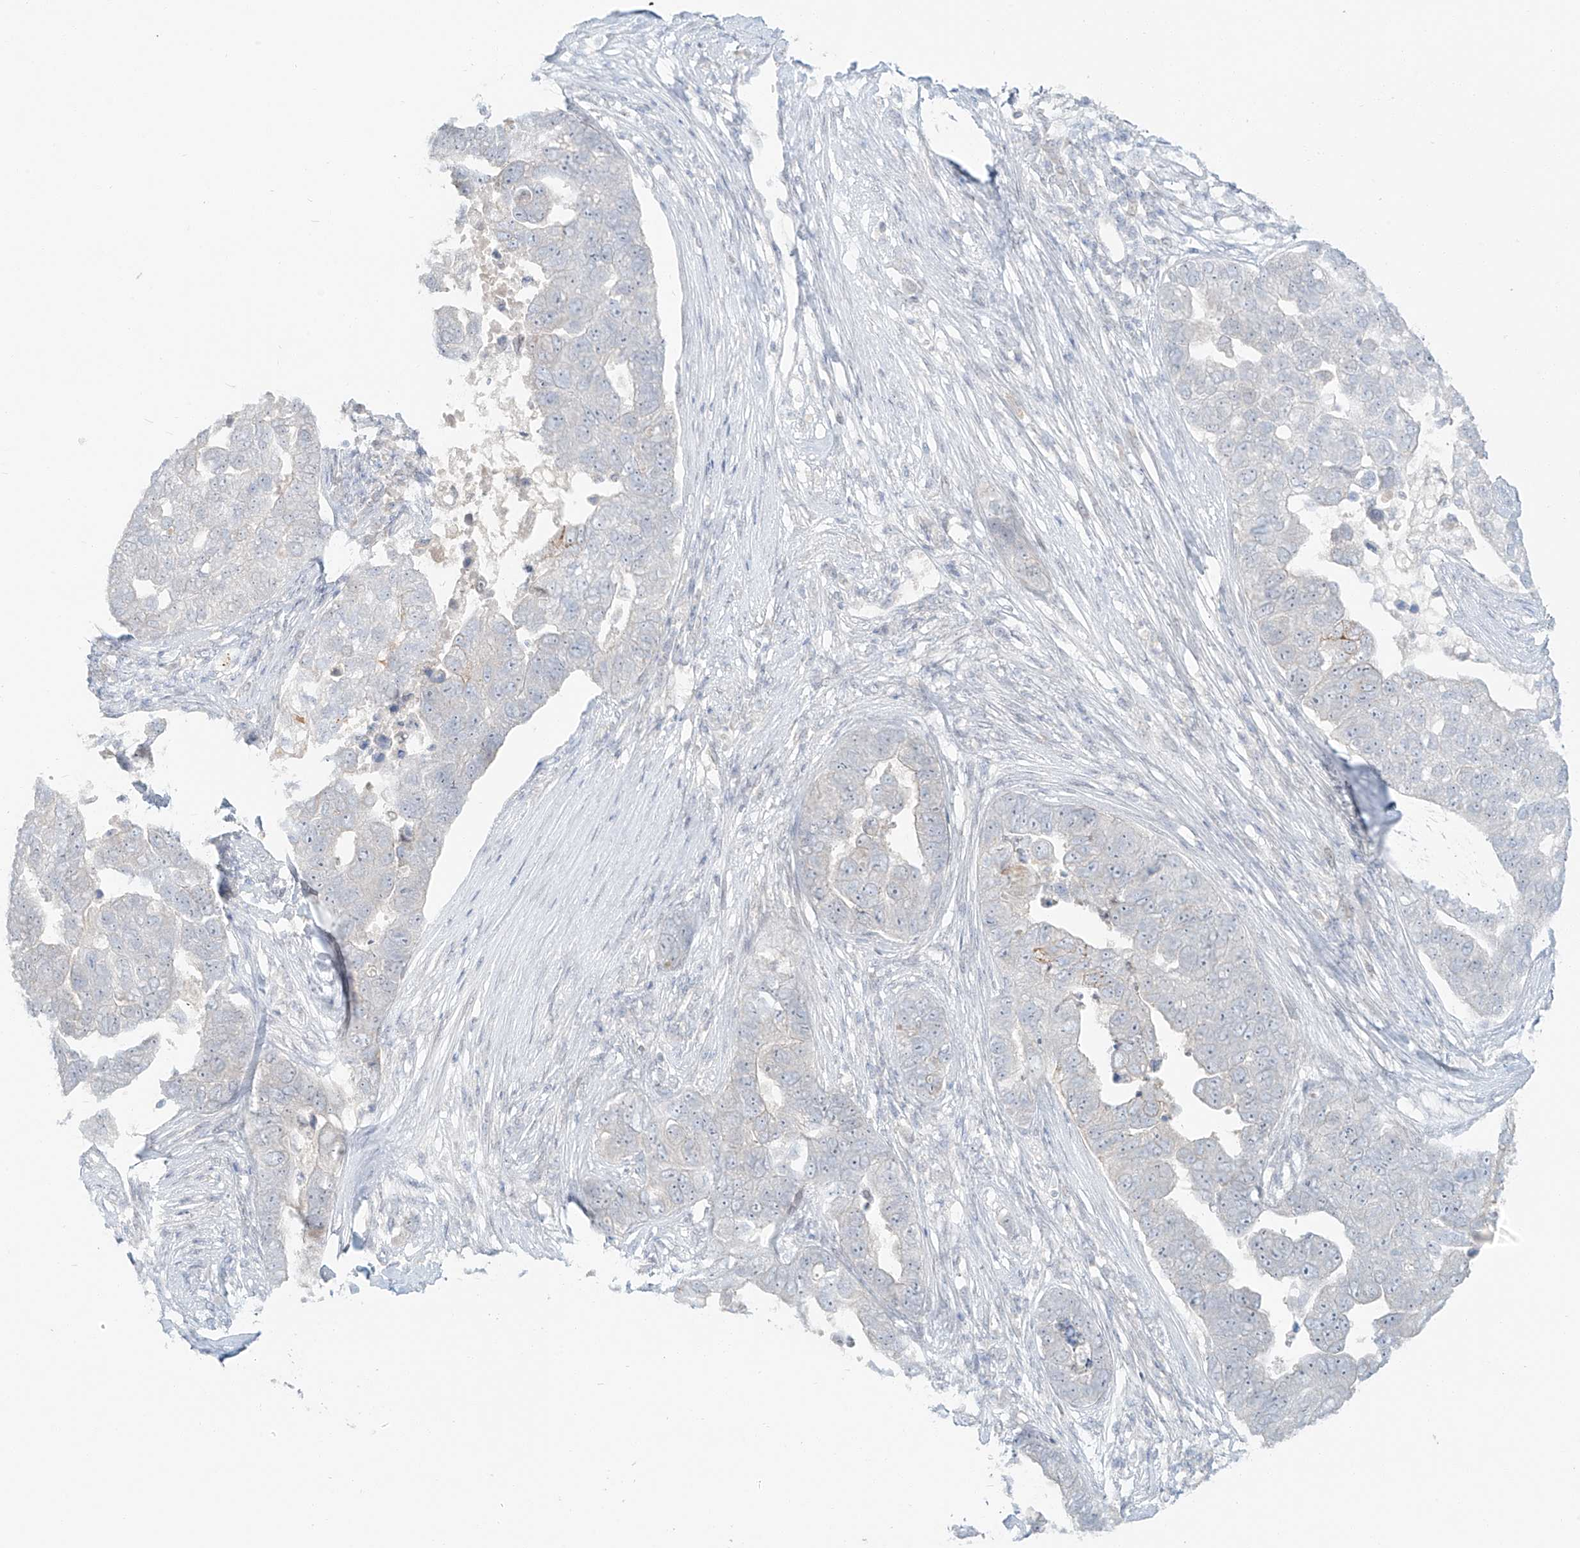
{"staining": {"intensity": "negative", "quantity": "none", "location": "none"}, "tissue": "pancreatic cancer", "cell_type": "Tumor cells", "image_type": "cancer", "snomed": [{"axis": "morphology", "description": "Adenocarcinoma, NOS"}, {"axis": "topography", "description": "Pancreas"}], "caption": "This photomicrograph is of pancreatic cancer stained with immunohistochemistry to label a protein in brown with the nuclei are counter-stained blue. There is no positivity in tumor cells.", "gene": "ZNF774", "patient": {"sex": "female", "age": 61}}